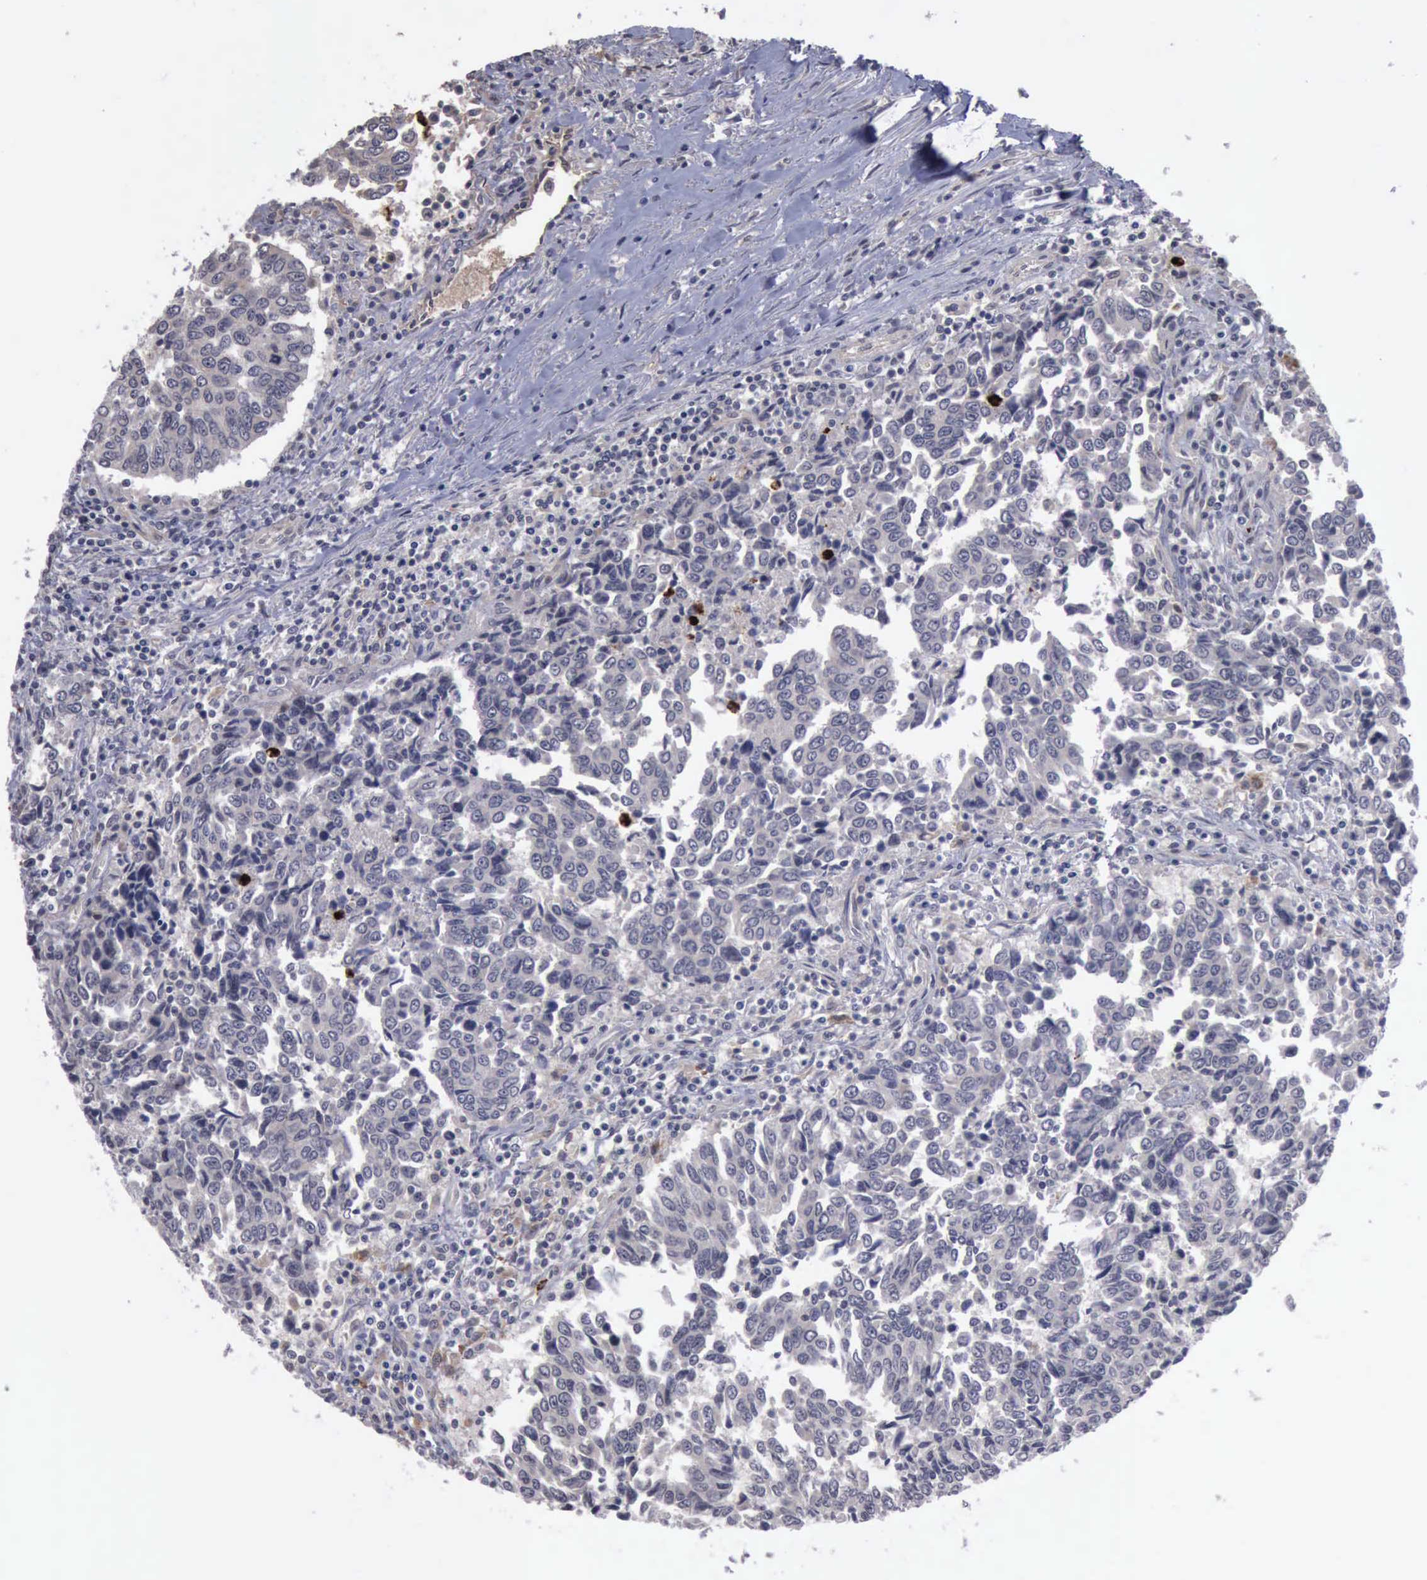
{"staining": {"intensity": "negative", "quantity": "none", "location": "none"}, "tissue": "urothelial cancer", "cell_type": "Tumor cells", "image_type": "cancer", "snomed": [{"axis": "morphology", "description": "Urothelial carcinoma, High grade"}, {"axis": "topography", "description": "Urinary bladder"}], "caption": "IHC of urothelial cancer displays no expression in tumor cells.", "gene": "MMP9", "patient": {"sex": "male", "age": 86}}